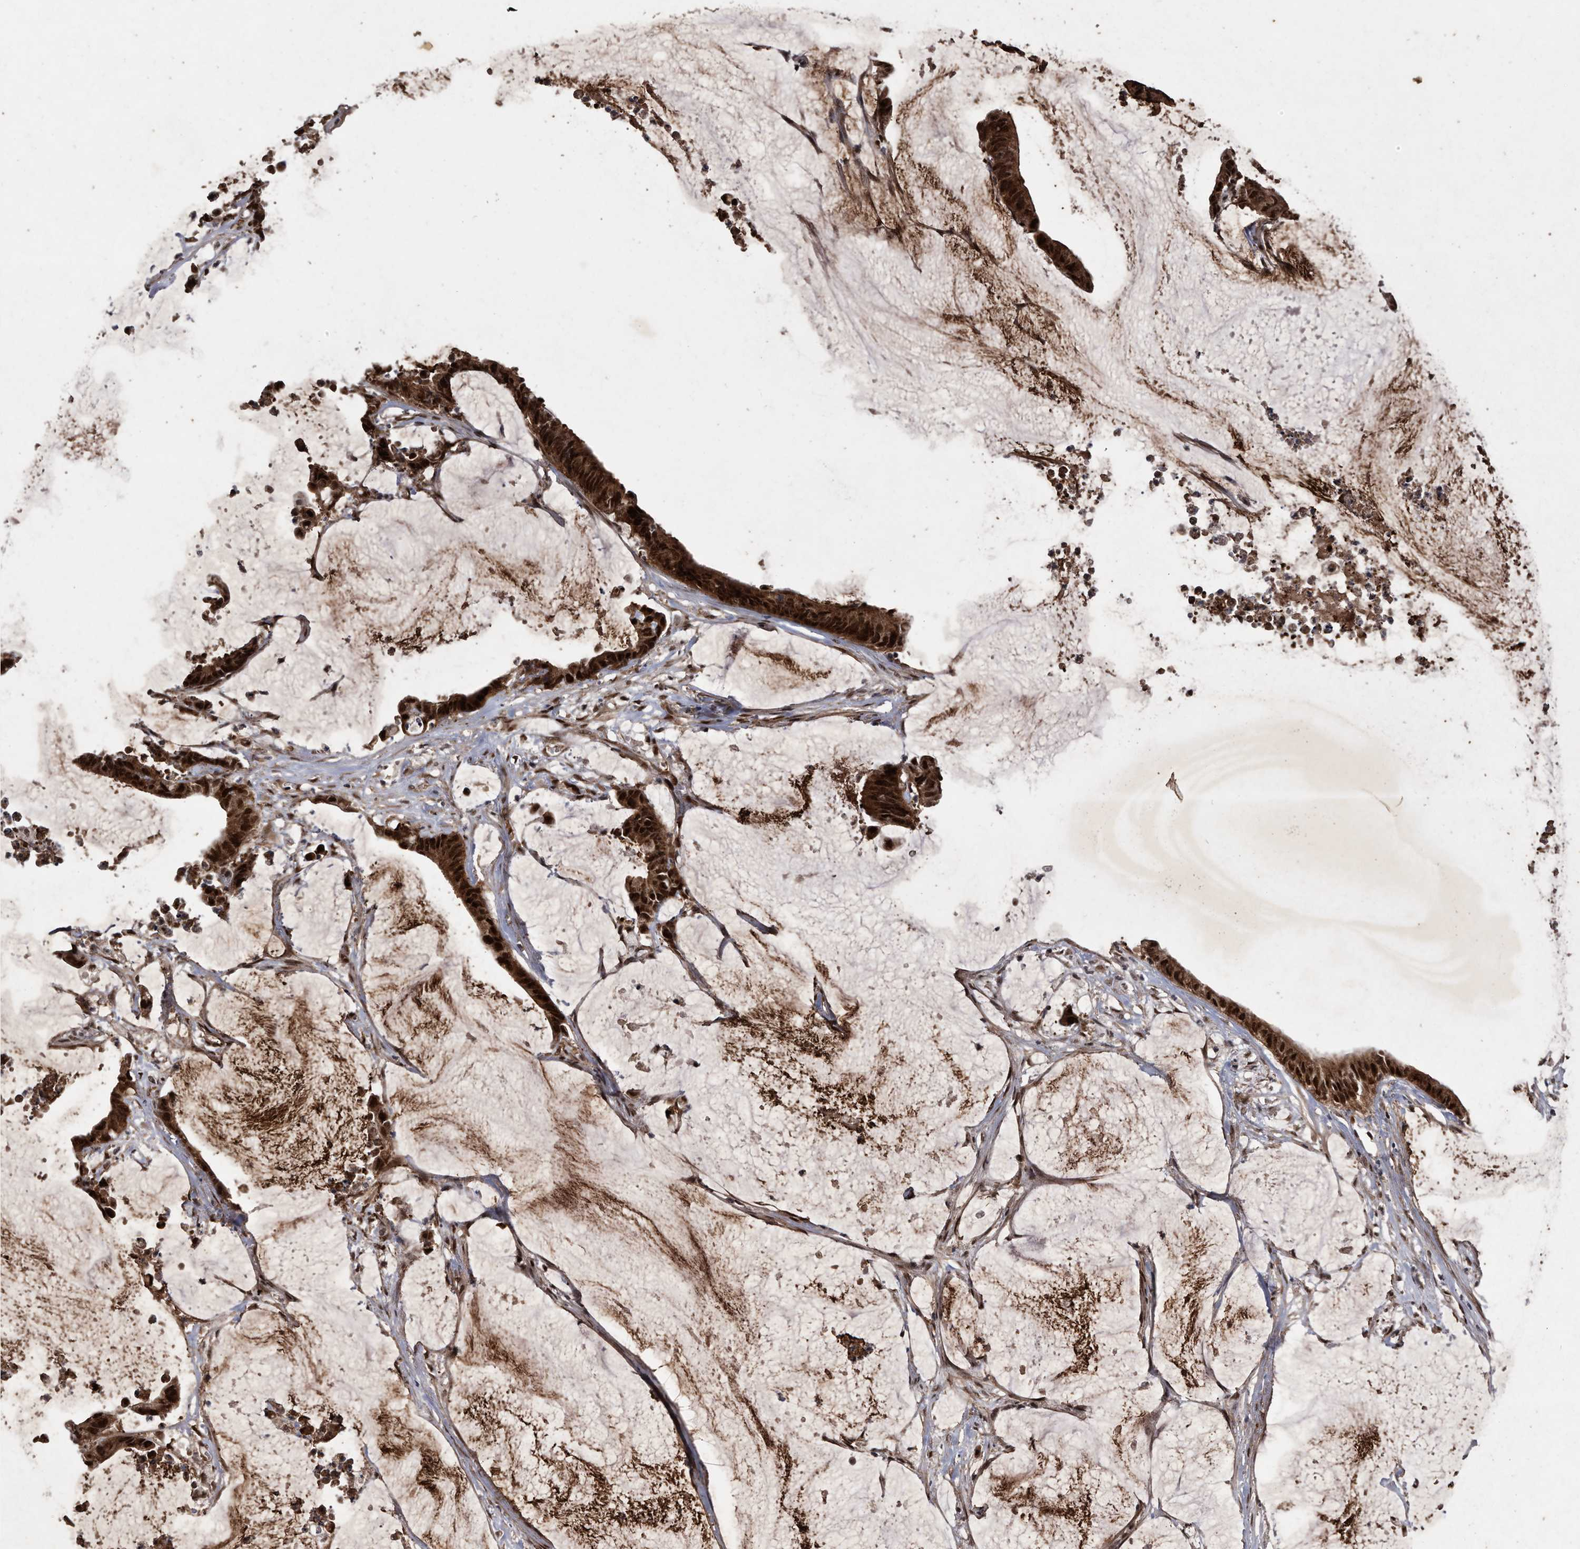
{"staining": {"intensity": "strong", "quantity": ">75%", "location": "cytoplasmic/membranous,nuclear"}, "tissue": "colorectal cancer", "cell_type": "Tumor cells", "image_type": "cancer", "snomed": [{"axis": "morphology", "description": "Adenocarcinoma, NOS"}, {"axis": "topography", "description": "Rectum"}], "caption": "Protein expression by immunohistochemistry (IHC) reveals strong cytoplasmic/membranous and nuclear expression in about >75% of tumor cells in colorectal cancer (adenocarcinoma). (brown staining indicates protein expression, while blue staining denotes nuclei).", "gene": "RAD23B", "patient": {"sex": "female", "age": 66}}